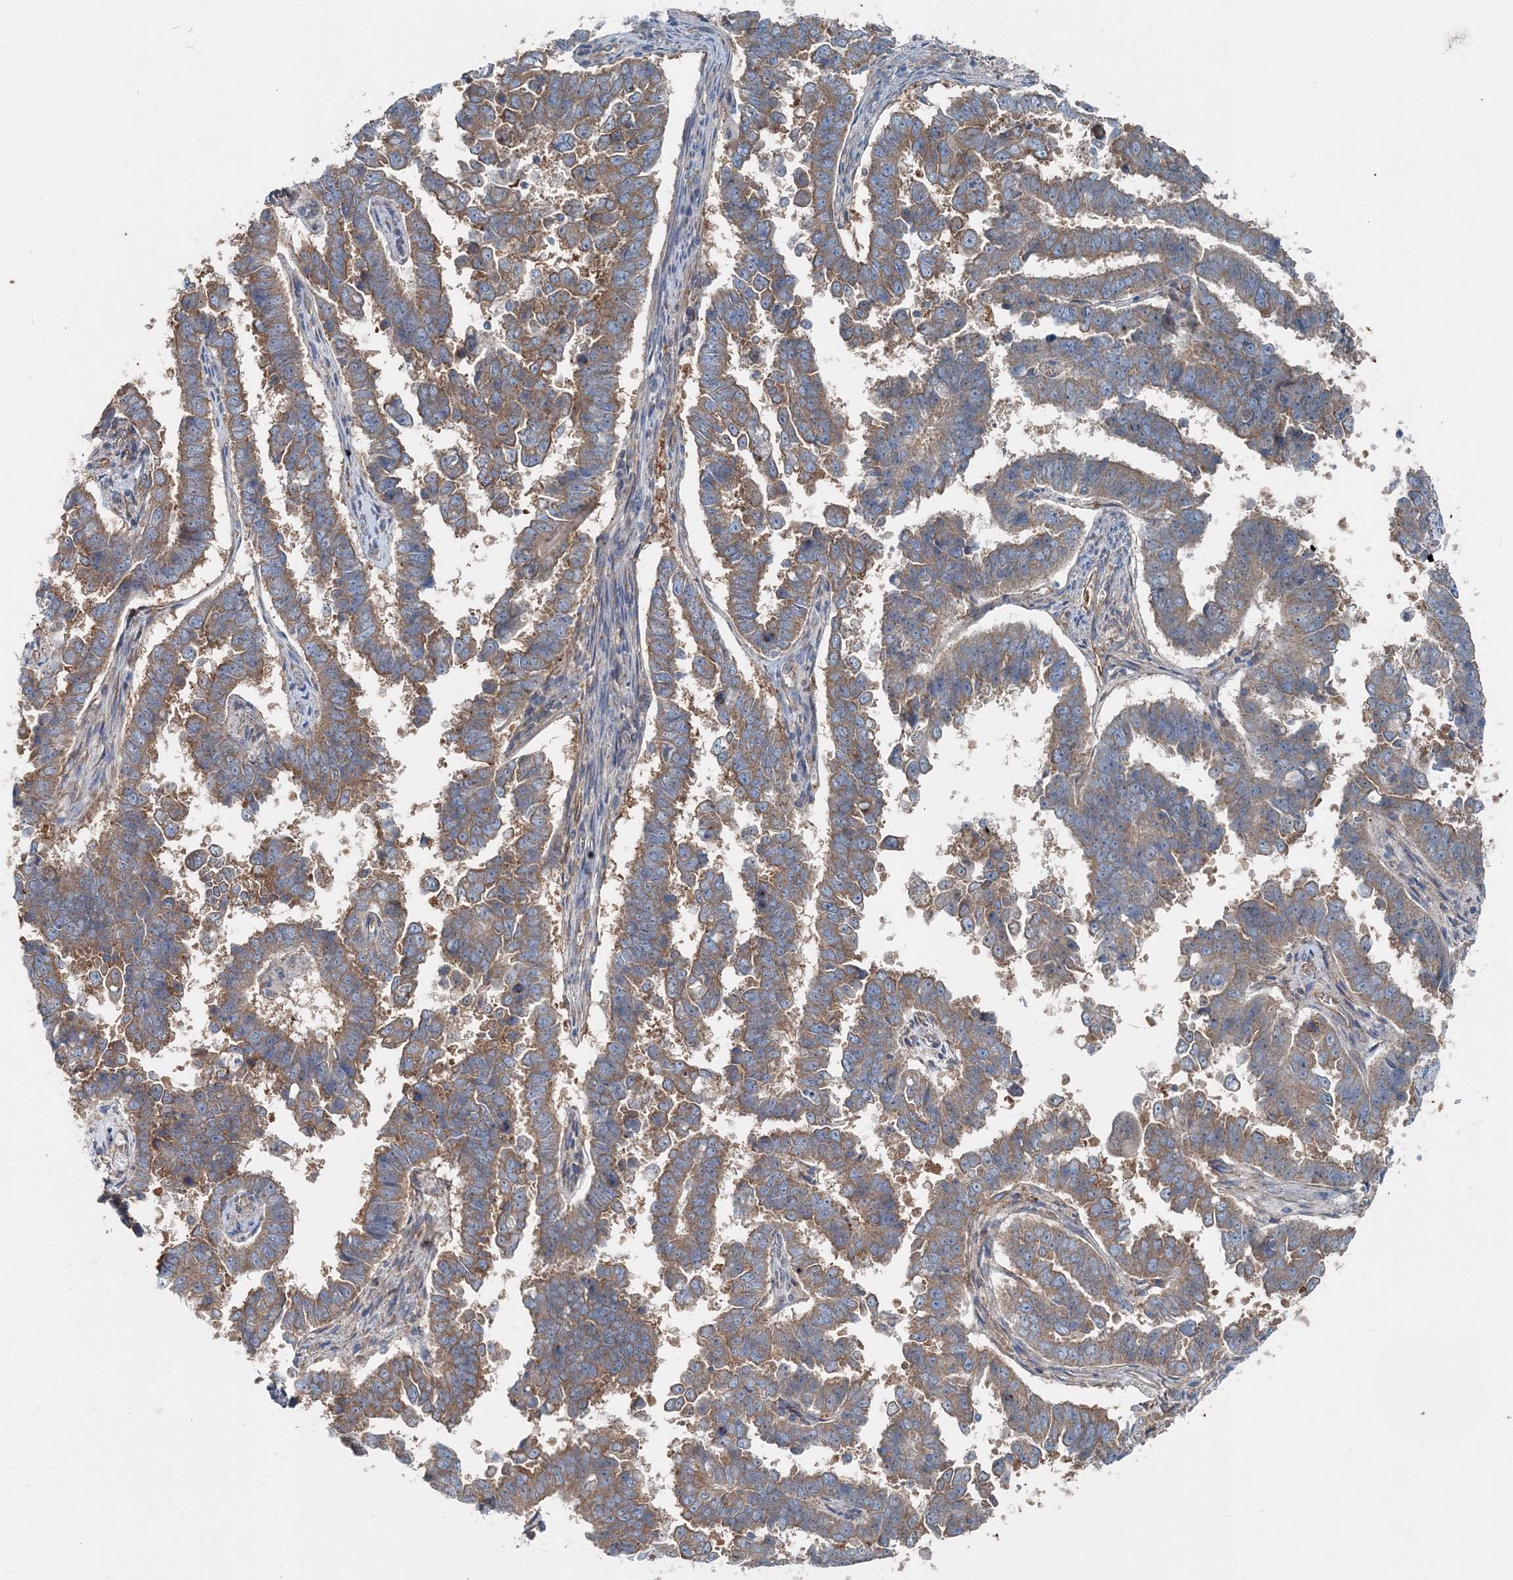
{"staining": {"intensity": "moderate", "quantity": ">75%", "location": "cytoplasmic/membranous"}, "tissue": "endometrial cancer", "cell_type": "Tumor cells", "image_type": "cancer", "snomed": [{"axis": "morphology", "description": "Adenocarcinoma, NOS"}, {"axis": "topography", "description": "Endometrium"}], "caption": "A histopathology image of endometrial cancer stained for a protein shows moderate cytoplasmic/membranous brown staining in tumor cells. Using DAB (brown) and hematoxylin (blue) stains, captured at high magnification using brightfield microscopy.", "gene": "MPHOSPH9", "patient": {"sex": "female", "age": 75}}